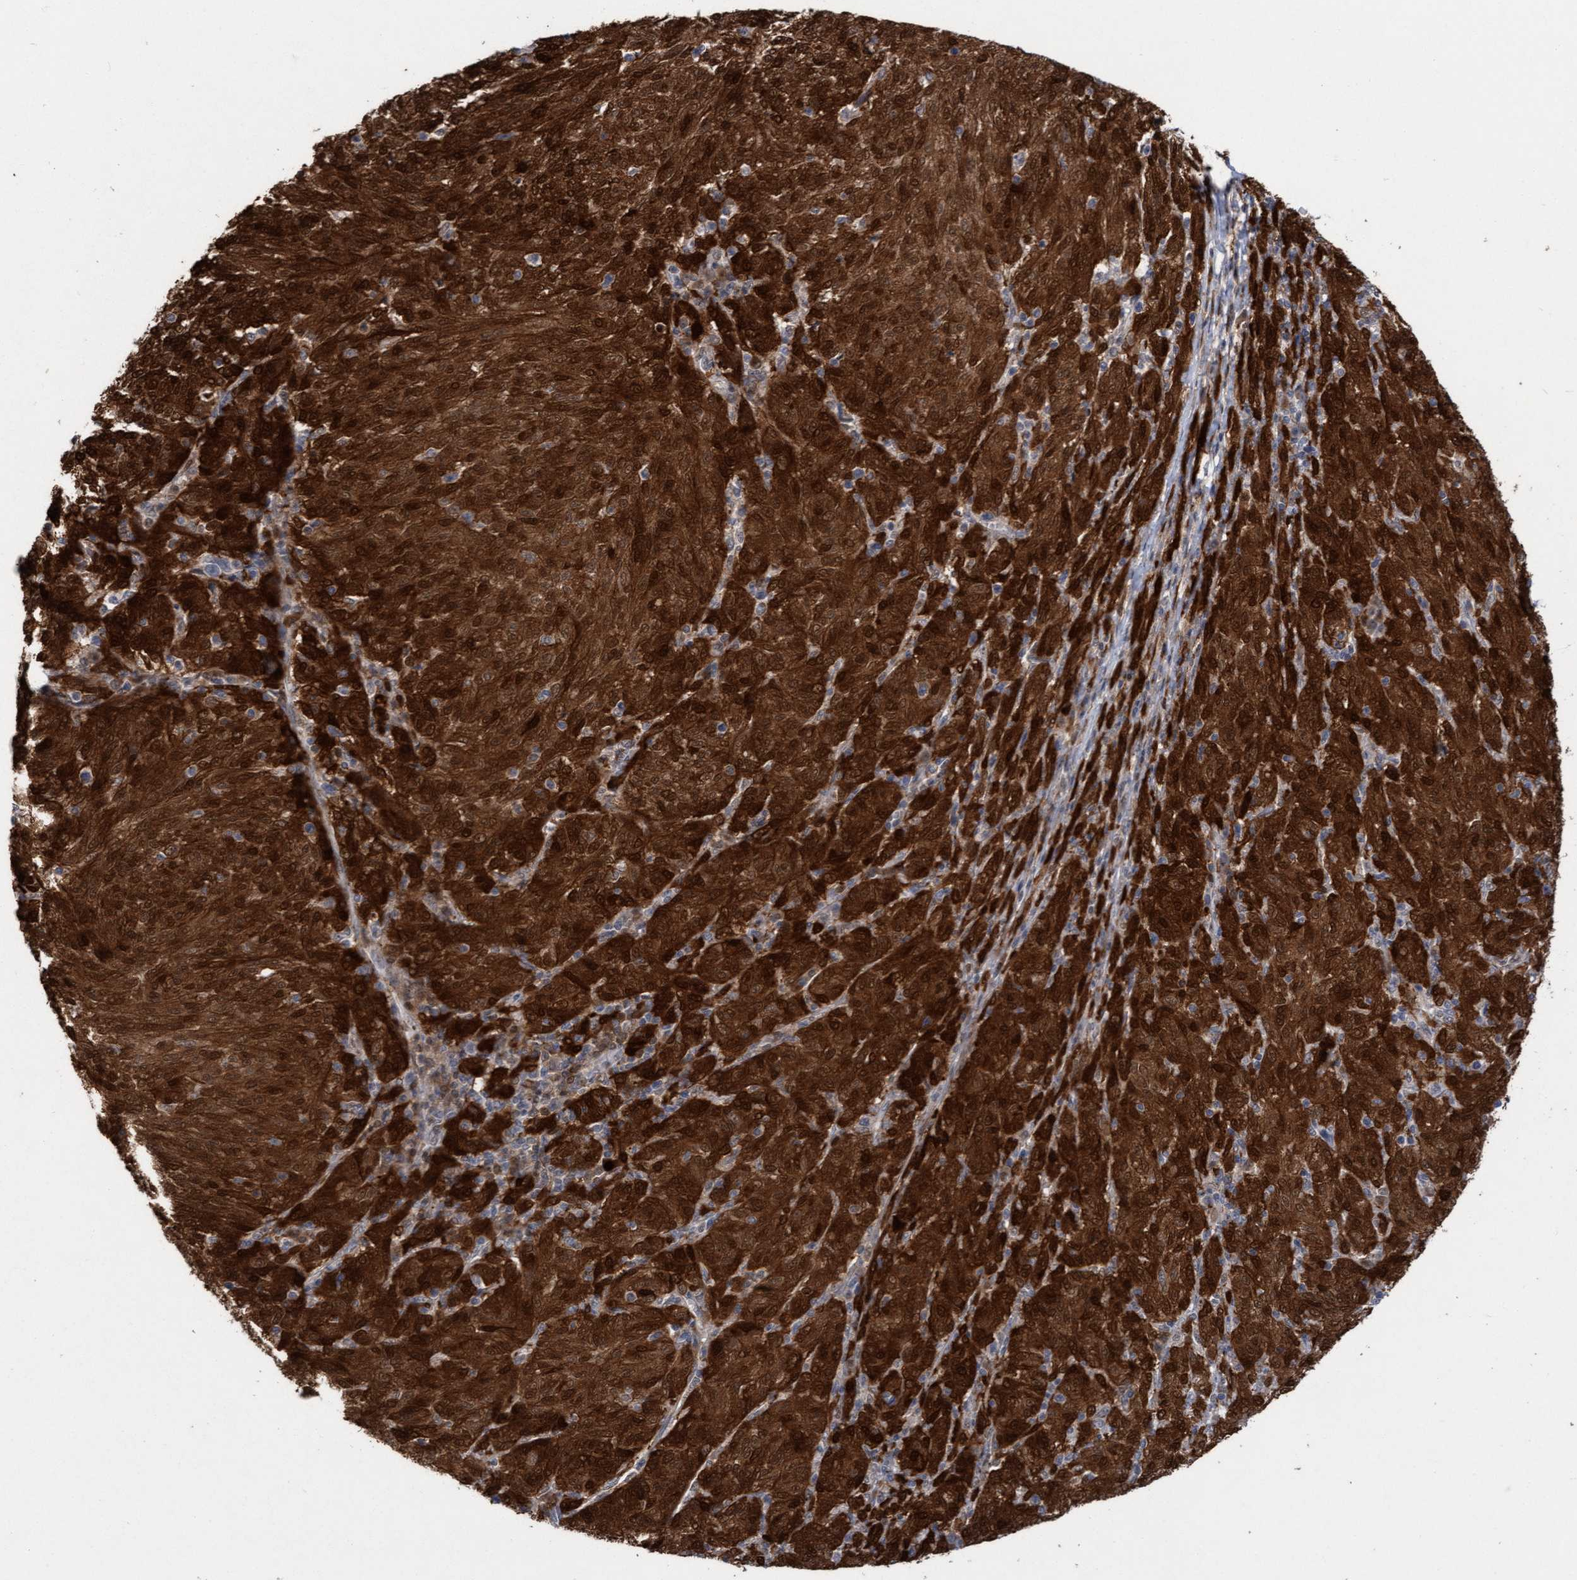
{"staining": {"intensity": "strong", "quantity": ">75%", "location": "cytoplasmic/membranous,nuclear"}, "tissue": "melanoma", "cell_type": "Tumor cells", "image_type": "cancer", "snomed": [{"axis": "morphology", "description": "Malignant melanoma, NOS"}, {"axis": "topography", "description": "Skin"}], "caption": "An immunohistochemistry image of neoplastic tissue is shown. Protein staining in brown shows strong cytoplasmic/membranous and nuclear positivity in malignant melanoma within tumor cells. (DAB (3,3'-diaminobenzidine) IHC with brightfield microscopy, high magnification).", "gene": "RAP1GAP2", "patient": {"sex": "female", "age": 72}}